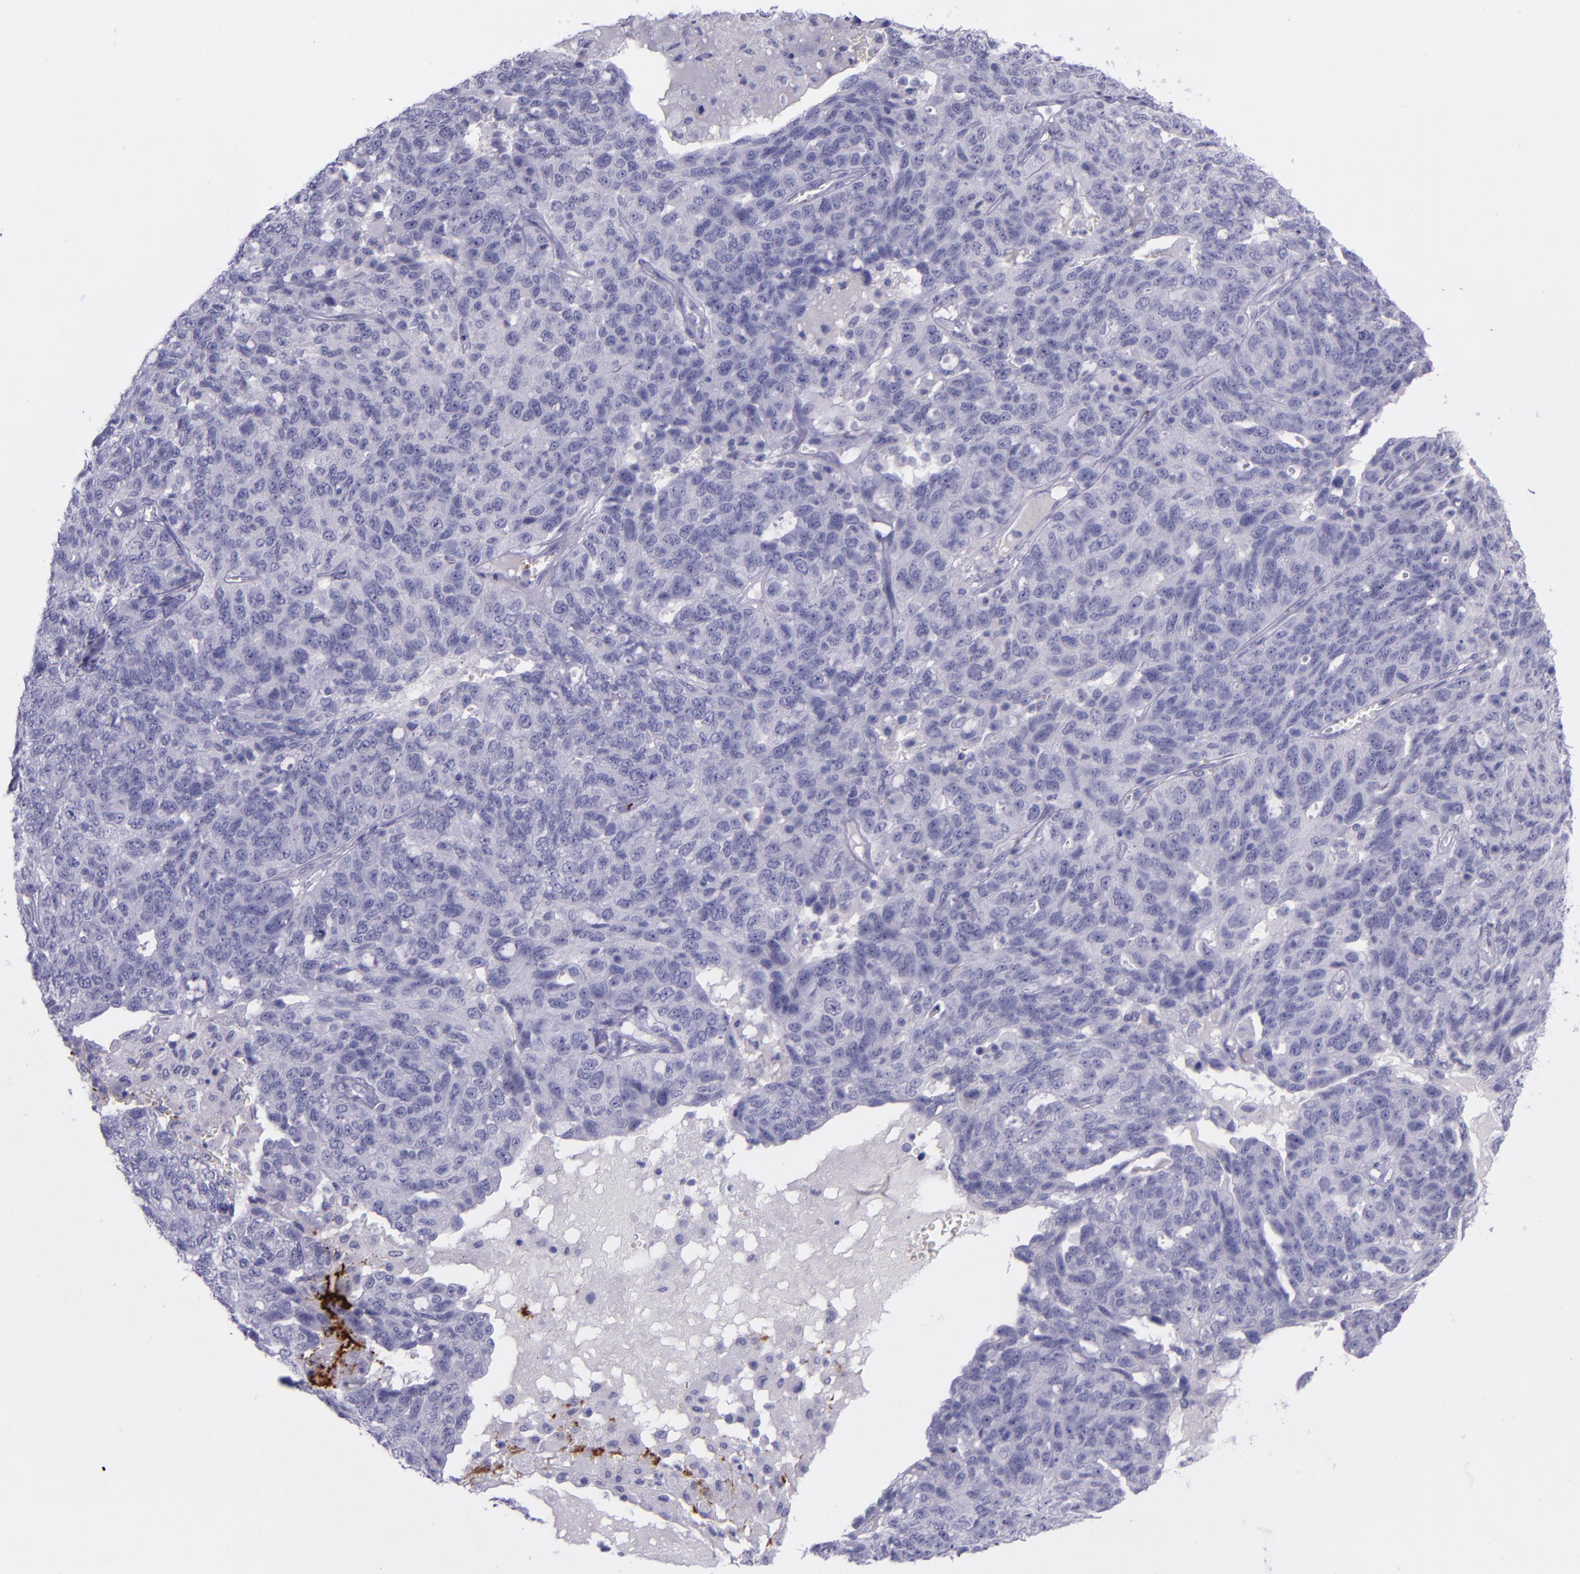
{"staining": {"intensity": "negative", "quantity": "none", "location": "none"}, "tissue": "ovarian cancer", "cell_type": "Tumor cells", "image_type": "cancer", "snomed": [{"axis": "morphology", "description": "Cystadenocarcinoma, serous, NOS"}, {"axis": "topography", "description": "Ovary"}], "caption": "Tumor cells are negative for protein expression in human ovarian serous cystadenocarcinoma. Nuclei are stained in blue.", "gene": "SELE", "patient": {"sex": "female", "age": 71}}